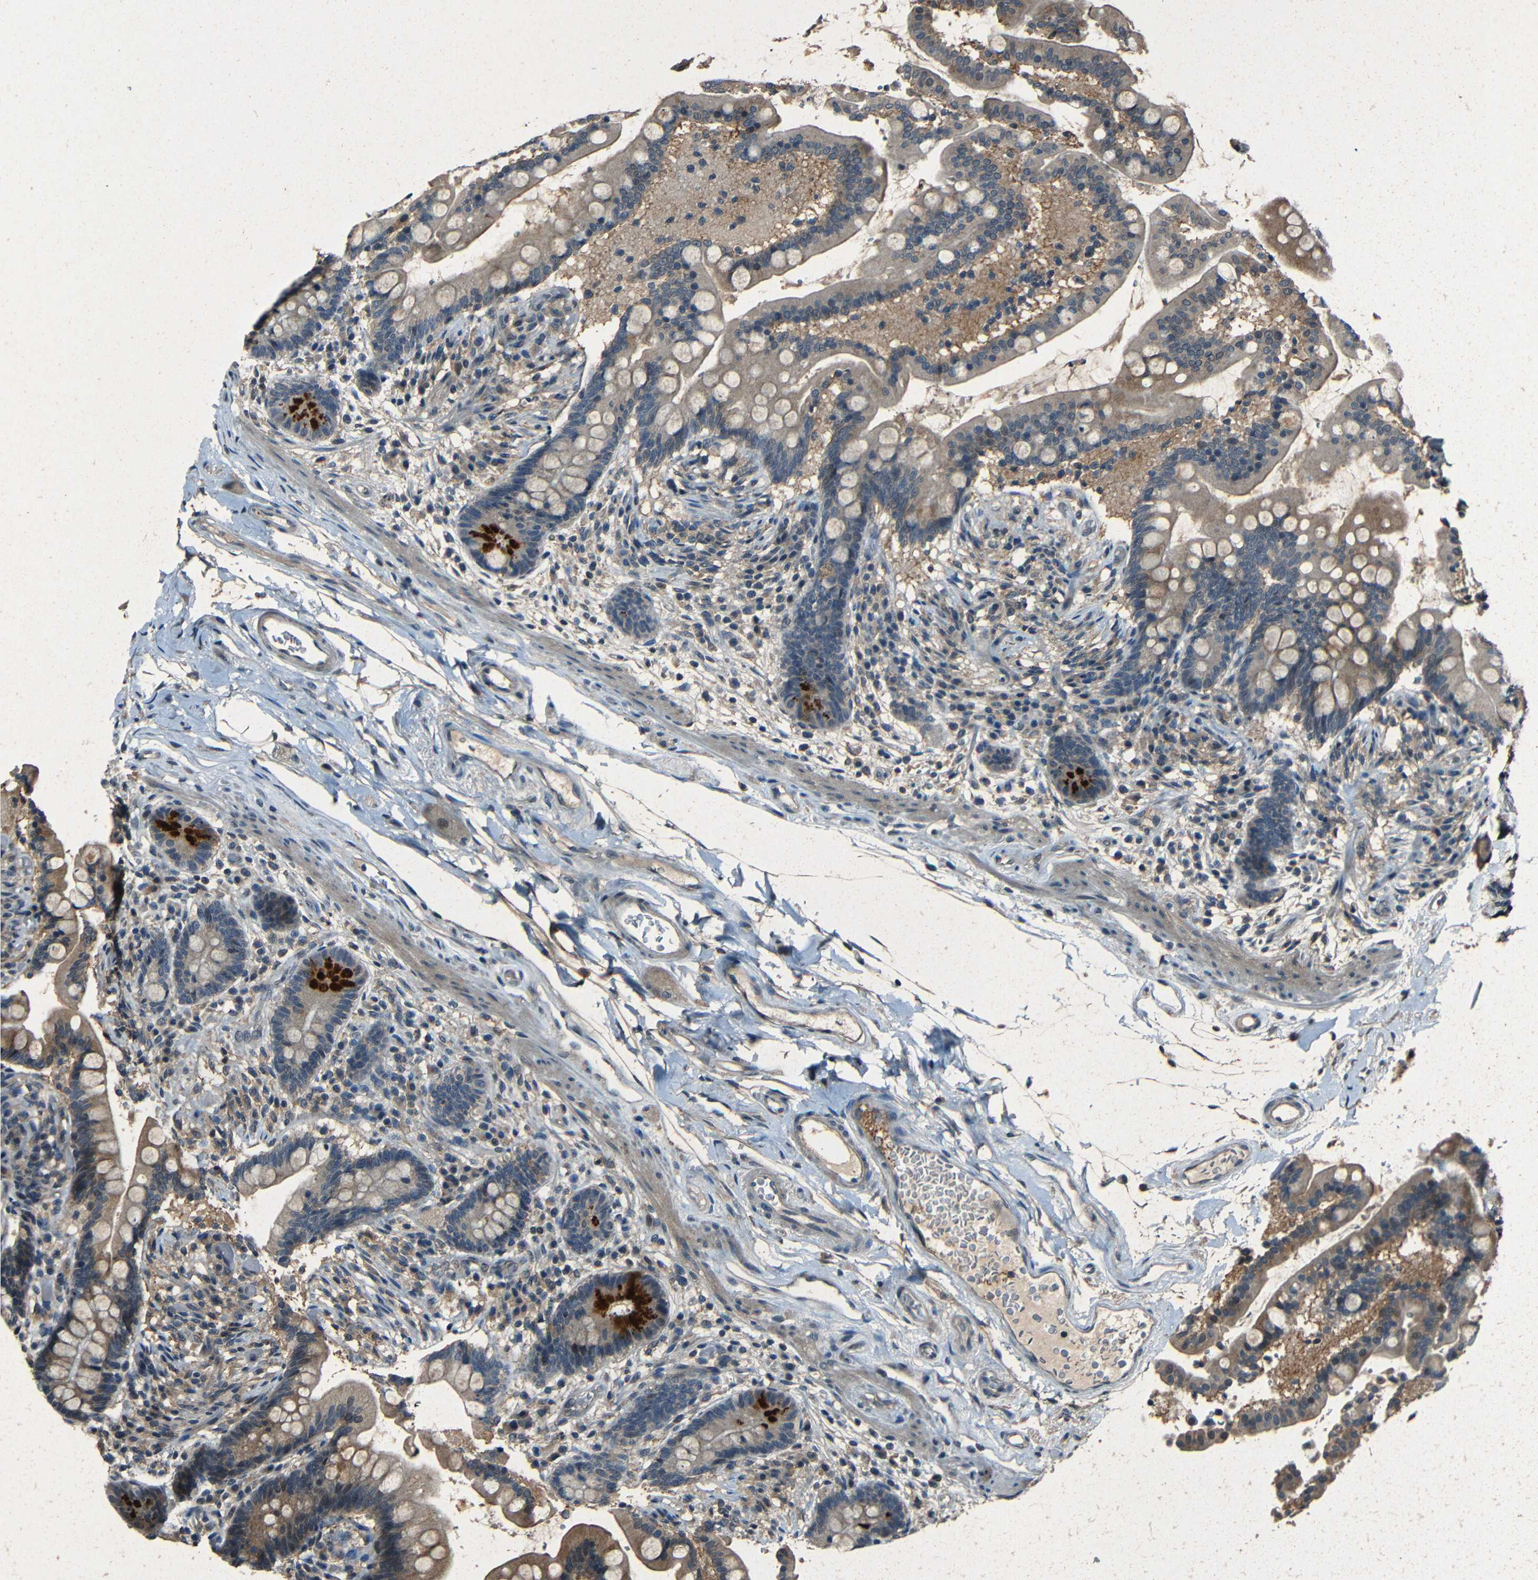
{"staining": {"intensity": "weak", "quantity": ">75%", "location": "cytoplasmic/membranous"}, "tissue": "colon", "cell_type": "Endothelial cells", "image_type": "normal", "snomed": [{"axis": "morphology", "description": "Normal tissue, NOS"}, {"axis": "topography", "description": "Colon"}], "caption": "IHC histopathology image of benign colon: colon stained using immunohistochemistry exhibits low levels of weak protein expression localized specifically in the cytoplasmic/membranous of endothelial cells, appearing as a cytoplasmic/membranous brown color.", "gene": "SLA", "patient": {"sex": "male", "age": 73}}